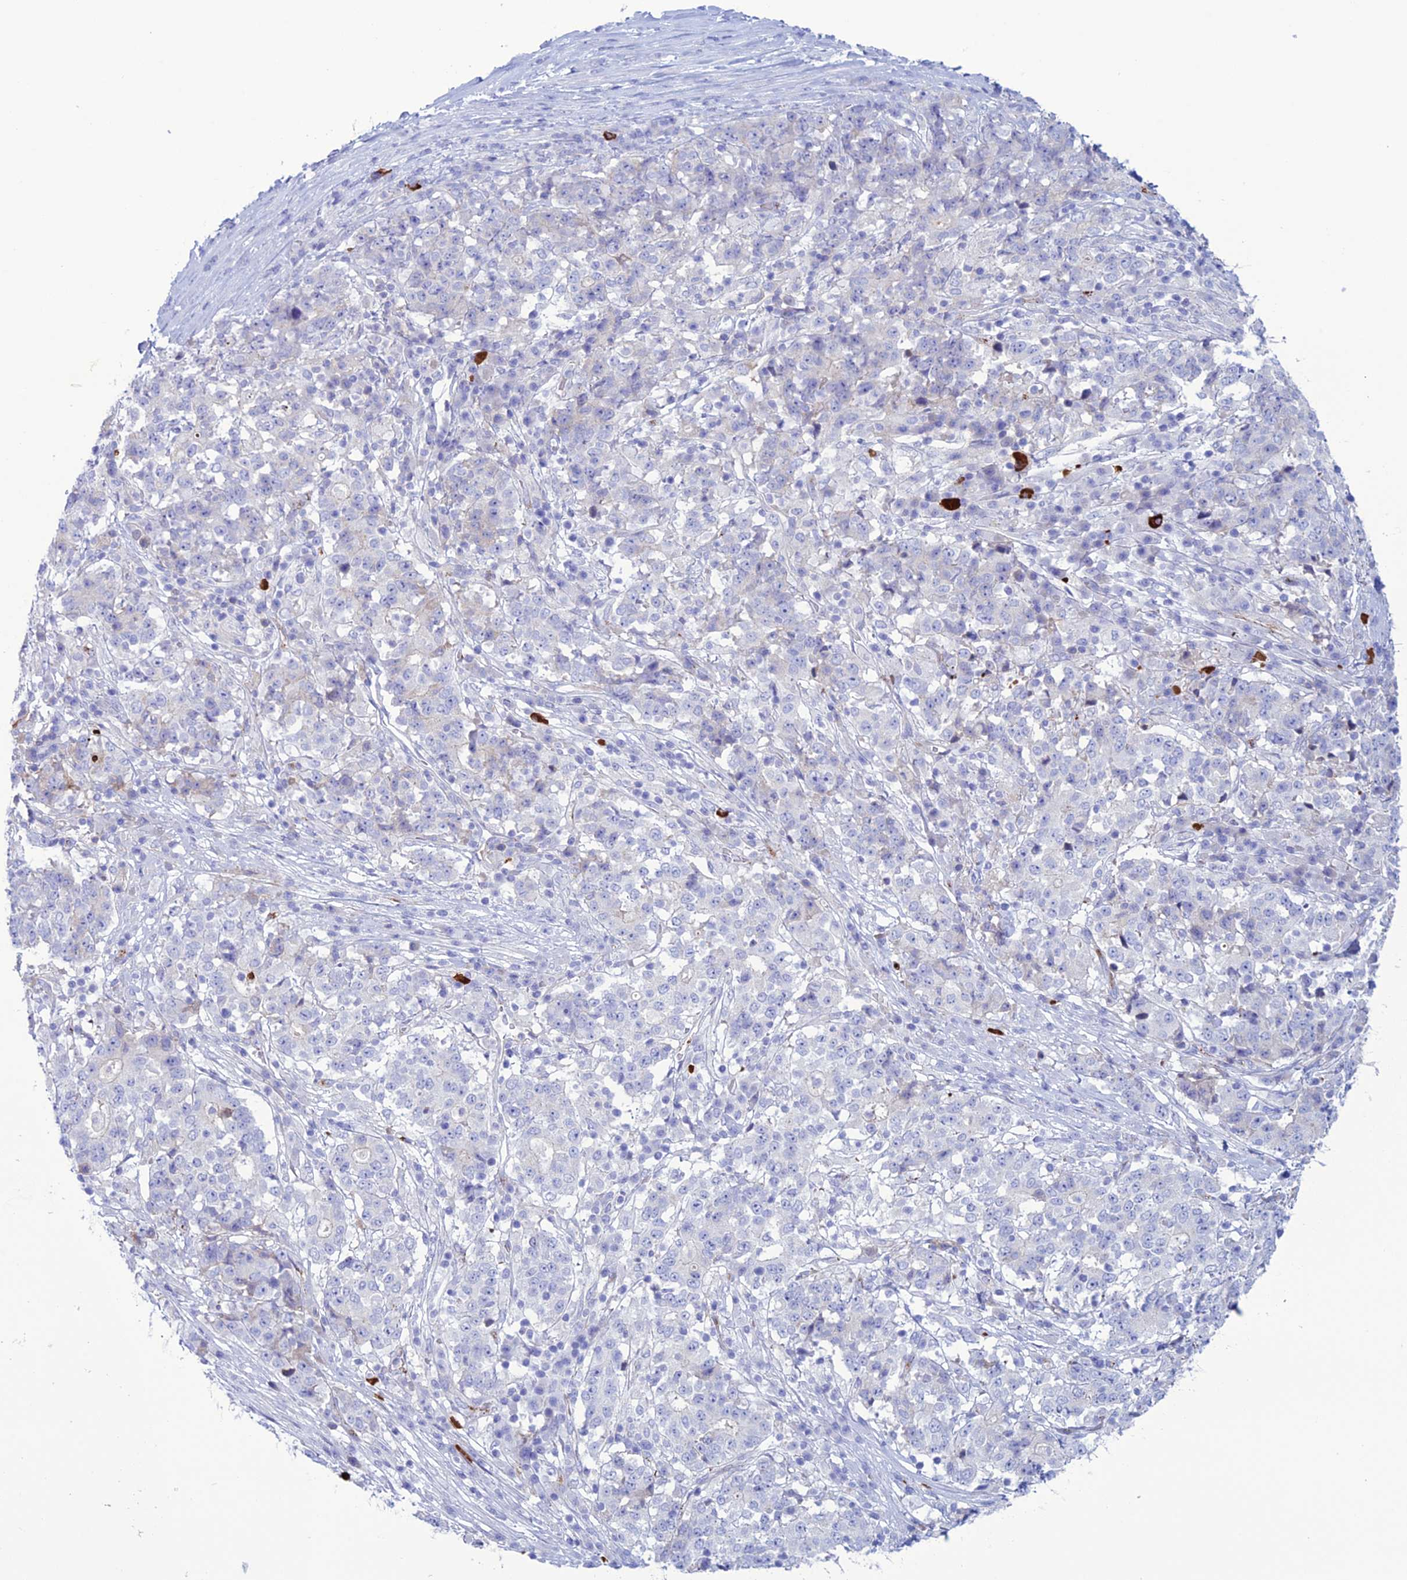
{"staining": {"intensity": "negative", "quantity": "none", "location": "none"}, "tissue": "stomach cancer", "cell_type": "Tumor cells", "image_type": "cancer", "snomed": [{"axis": "morphology", "description": "Adenocarcinoma, NOS"}, {"axis": "topography", "description": "Stomach"}], "caption": "Protein analysis of stomach cancer shows no significant staining in tumor cells.", "gene": "CDC42EP5", "patient": {"sex": "male", "age": 59}}